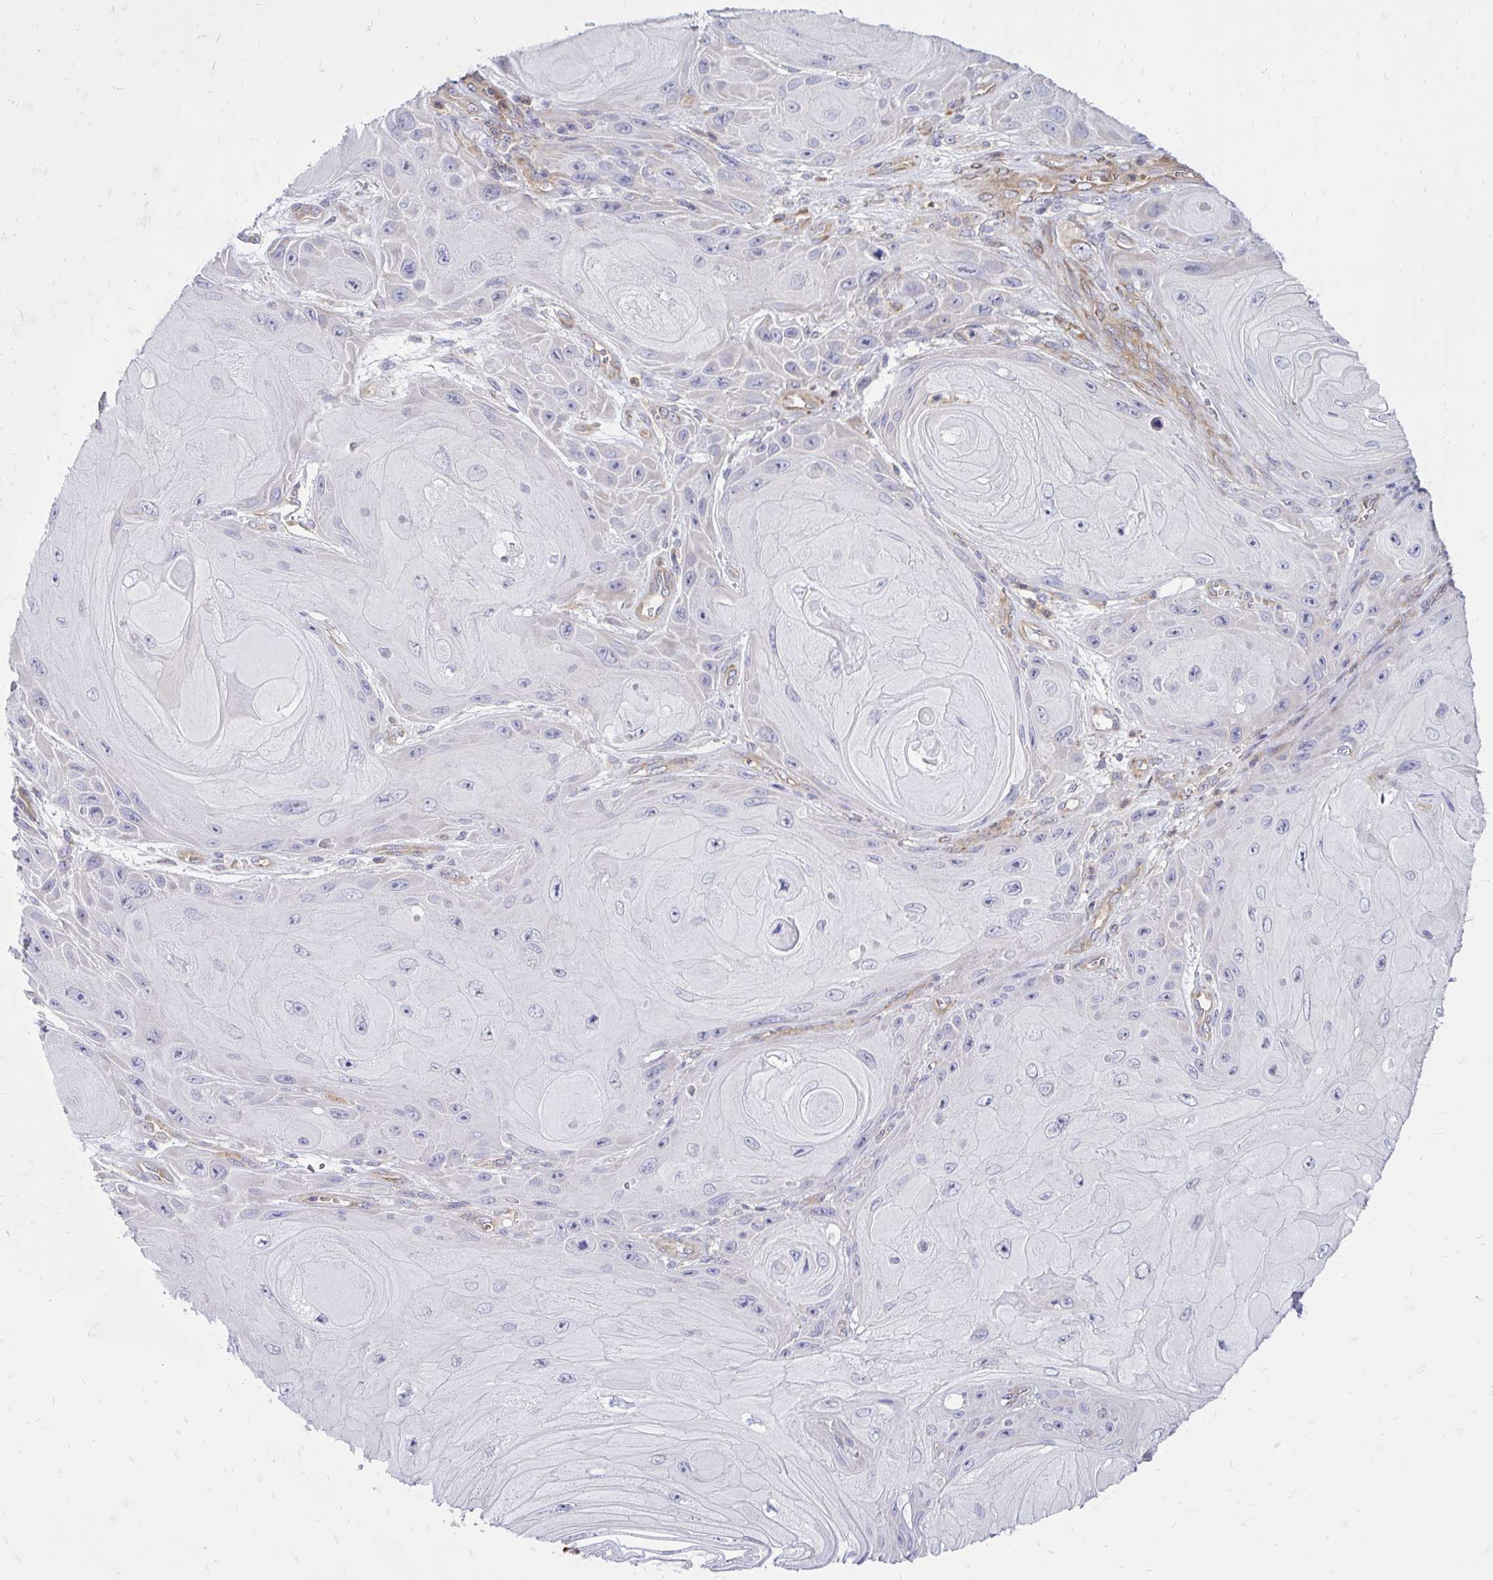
{"staining": {"intensity": "negative", "quantity": "none", "location": "none"}, "tissue": "skin cancer", "cell_type": "Tumor cells", "image_type": "cancer", "snomed": [{"axis": "morphology", "description": "Squamous cell carcinoma, NOS"}, {"axis": "topography", "description": "Skin"}], "caption": "Skin squamous cell carcinoma was stained to show a protein in brown. There is no significant positivity in tumor cells.", "gene": "ASAP1", "patient": {"sex": "female", "age": 94}}